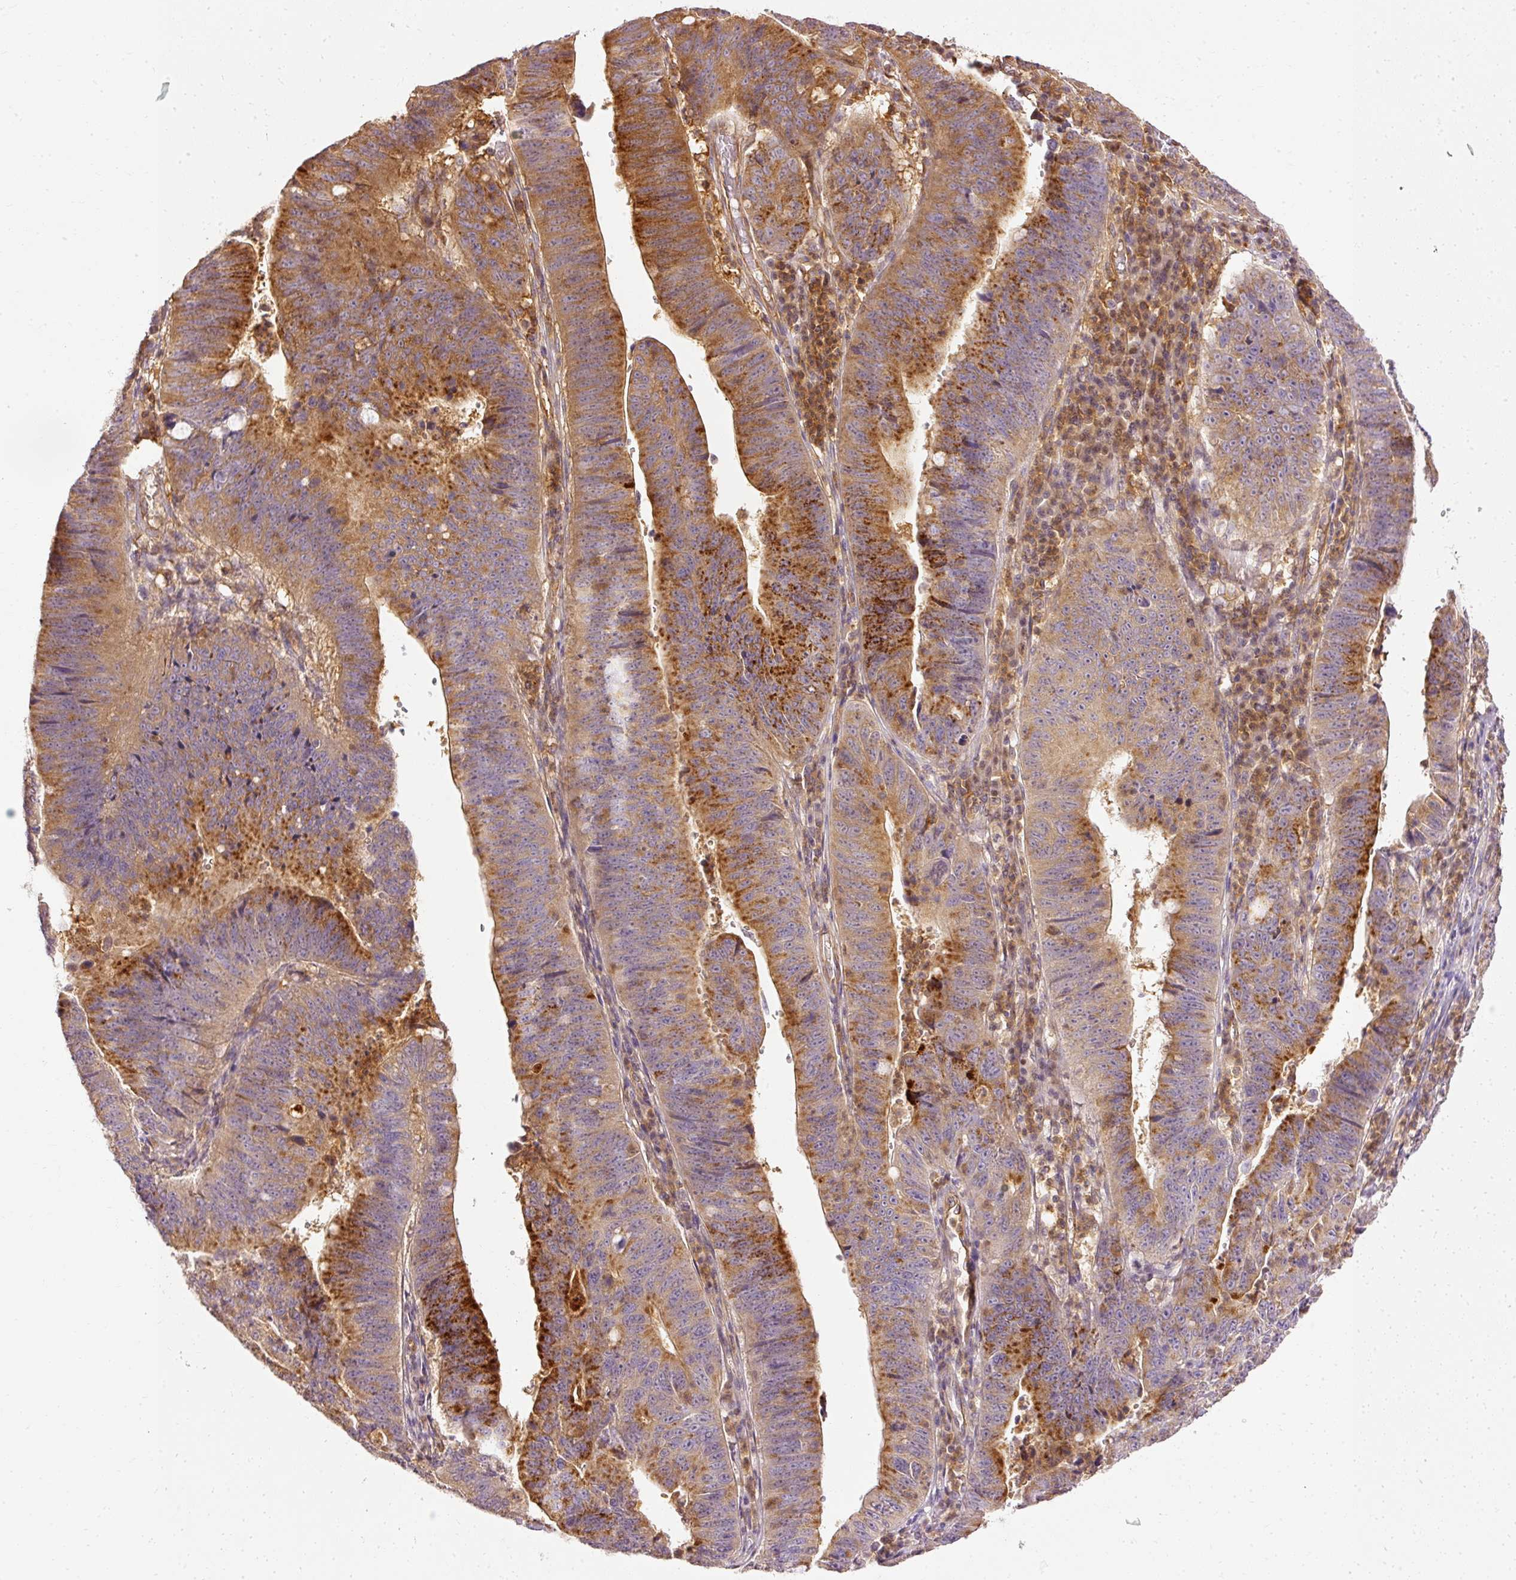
{"staining": {"intensity": "strong", "quantity": "25%-75%", "location": "cytoplasmic/membranous"}, "tissue": "stomach cancer", "cell_type": "Tumor cells", "image_type": "cancer", "snomed": [{"axis": "morphology", "description": "Adenocarcinoma, NOS"}, {"axis": "topography", "description": "Stomach"}], "caption": "Immunohistochemistry (DAB (3,3'-diaminobenzidine)) staining of human stomach cancer (adenocarcinoma) displays strong cytoplasmic/membranous protein staining in approximately 25%-75% of tumor cells.", "gene": "ARMH3", "patient": {"sex": "male", "age": 59}}